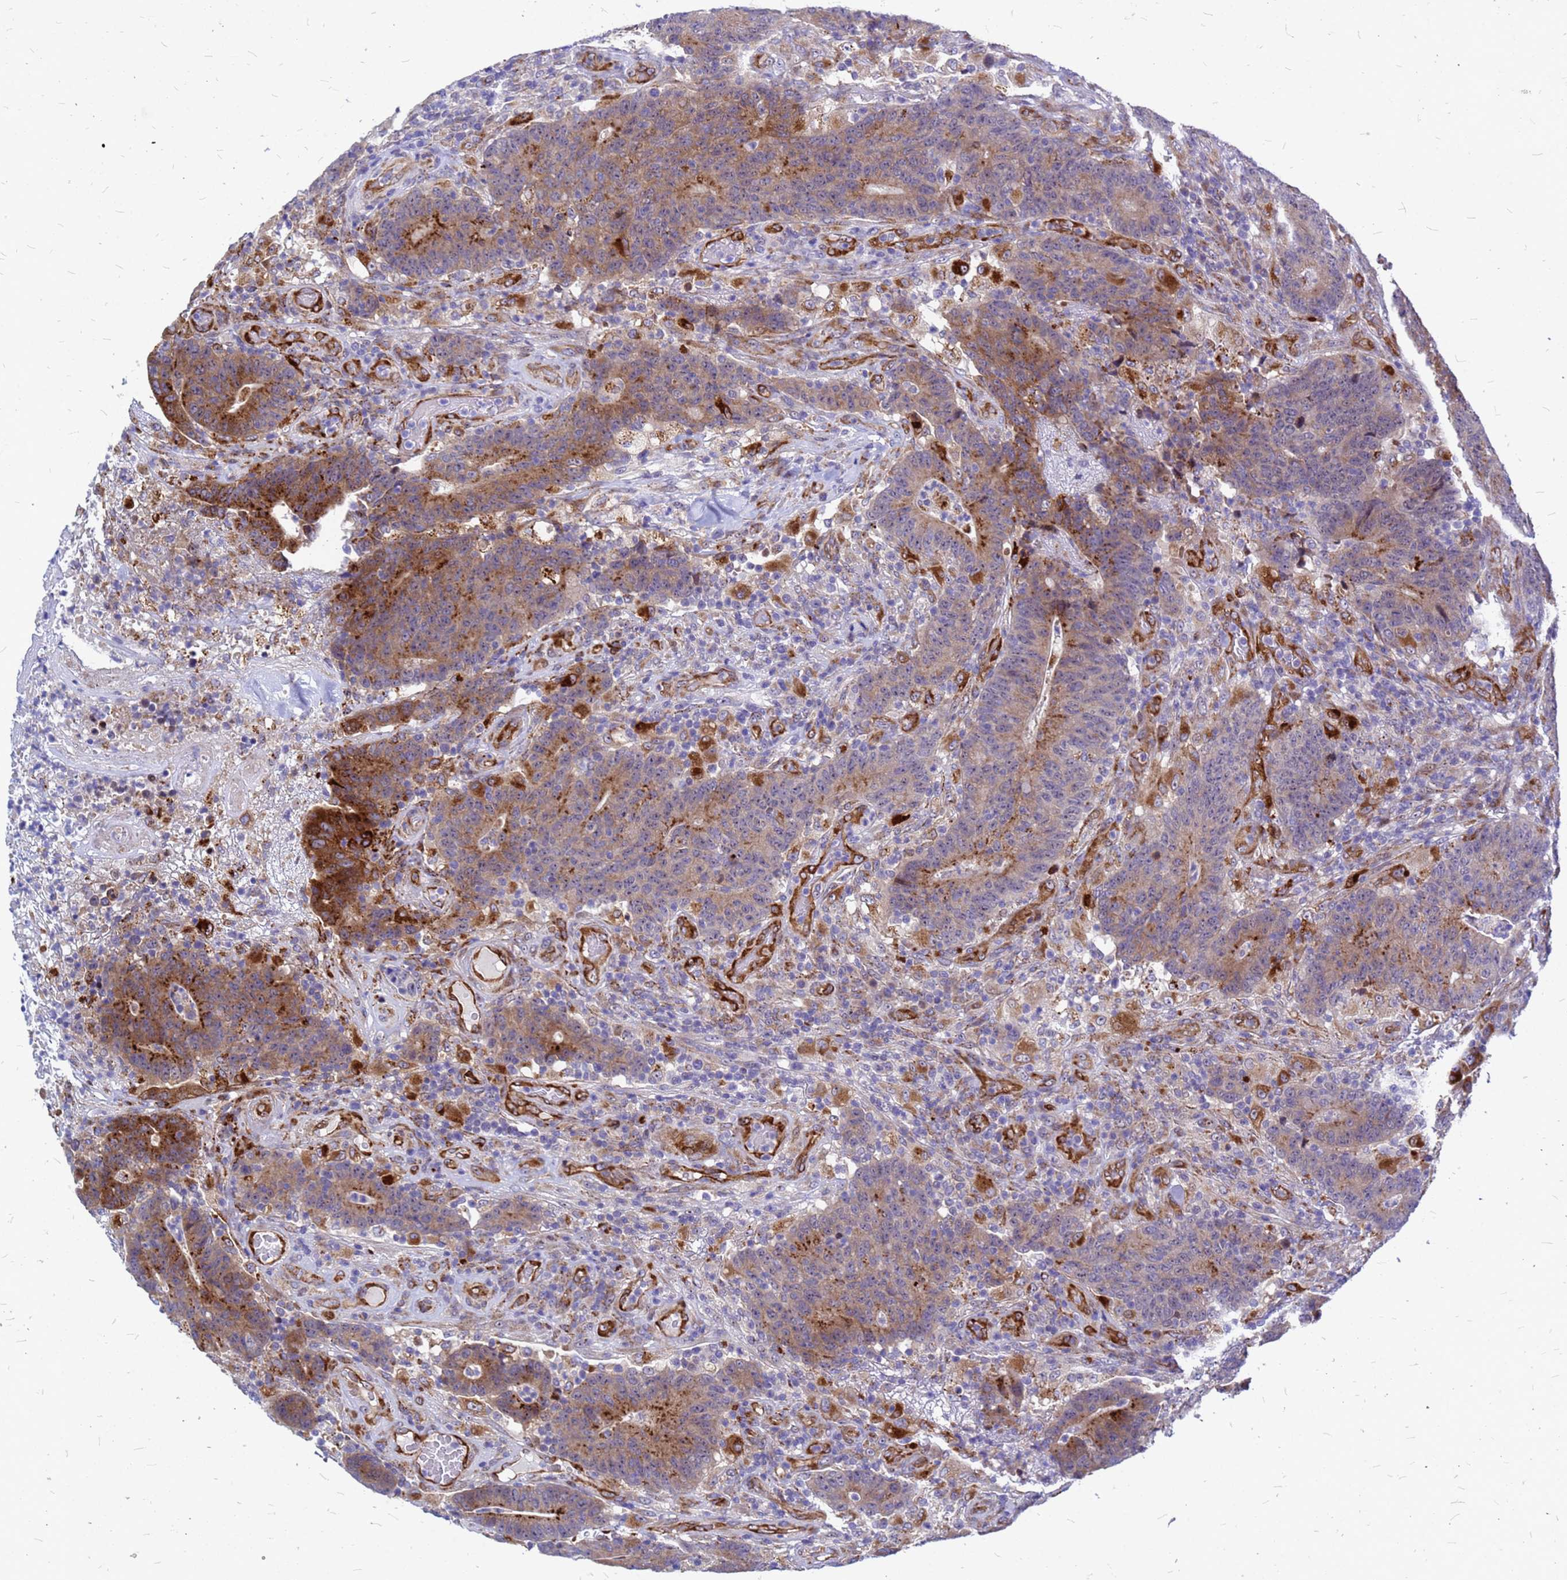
{"staining": {"intensity": "moderate", "quantity": ">75%", "location": "cytoplasmic/membranous"}, "tissue": "colorectal cancer", "cell_type": "Tumor cells", "image_type": "cancer", "snomed": [{"axis": "morphology", "description": "Normal tissue, NOS"}, {"axis": "morphology", "description": "Adenocarcinoma, NOS"}, {"axis": "topography", "description": "Colon"}], "caption": "Immunohistochemistry (IHC) (DAB (3,3'-diaminobenzidine)) staining of human colorectal cancer (adenocarcinoma) displays moderate cytoplasmic/membranous protein staining in about >75% of tumor cells.", "gene": "NOSTRIN", "patient": {"sex": "female", "age": 75}}